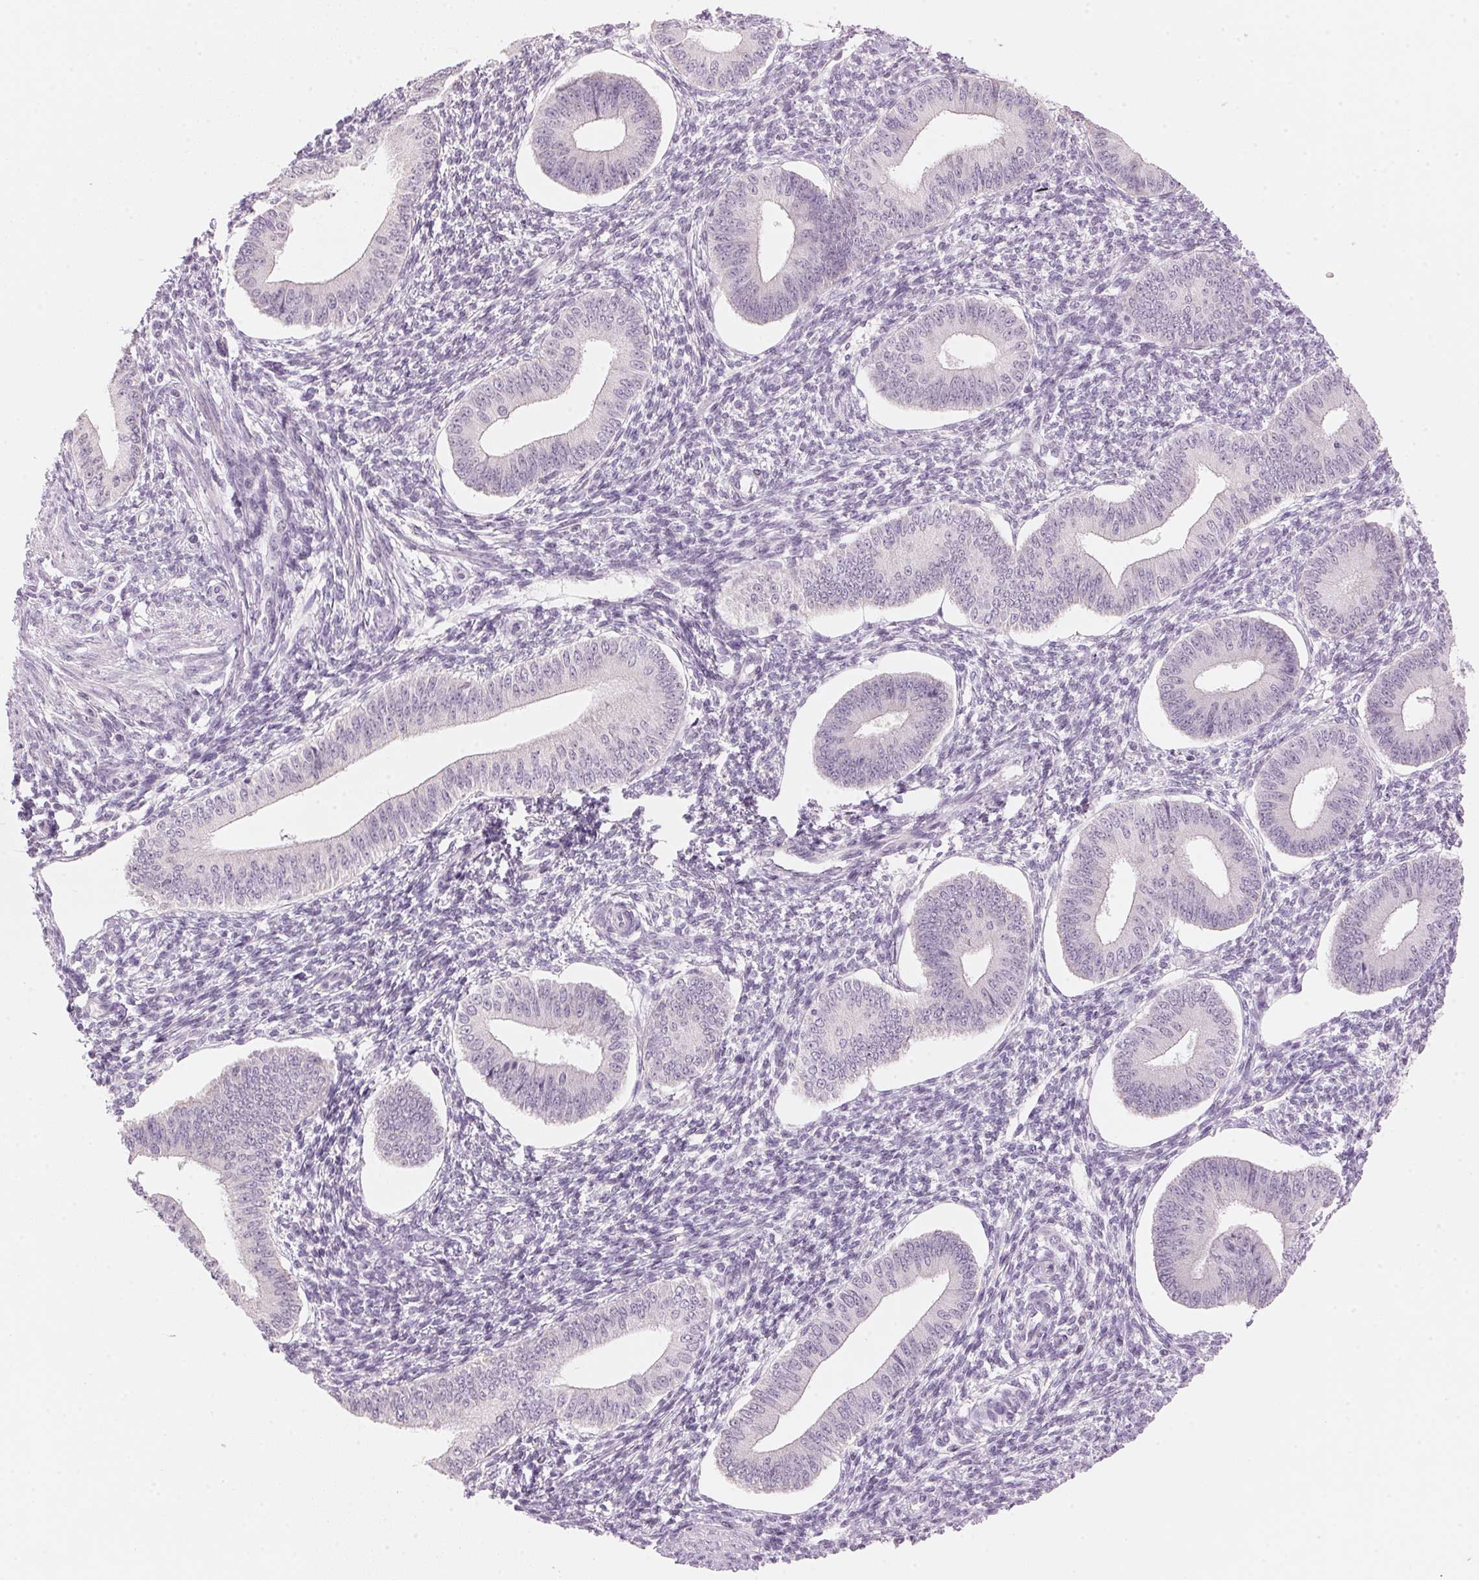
{"staining": {"intensity": "negative", "quantity": "none", "location": "none"}, "tissue": "endometrium", "cell_type": "Cells in endometrial stroma", "image_type": "normal", "snomed": [{"axis": "morphology", "description": "Normal tissue, NOS"}, {"axis": "topography", "description": "Endometrium"}], "caption": "IHC of unremarkable endometrium demonstrates no positivity in cells in endometrial stroma.", "gene": "CYP11B1", "patient": {"sex": "female", "age": 42}}